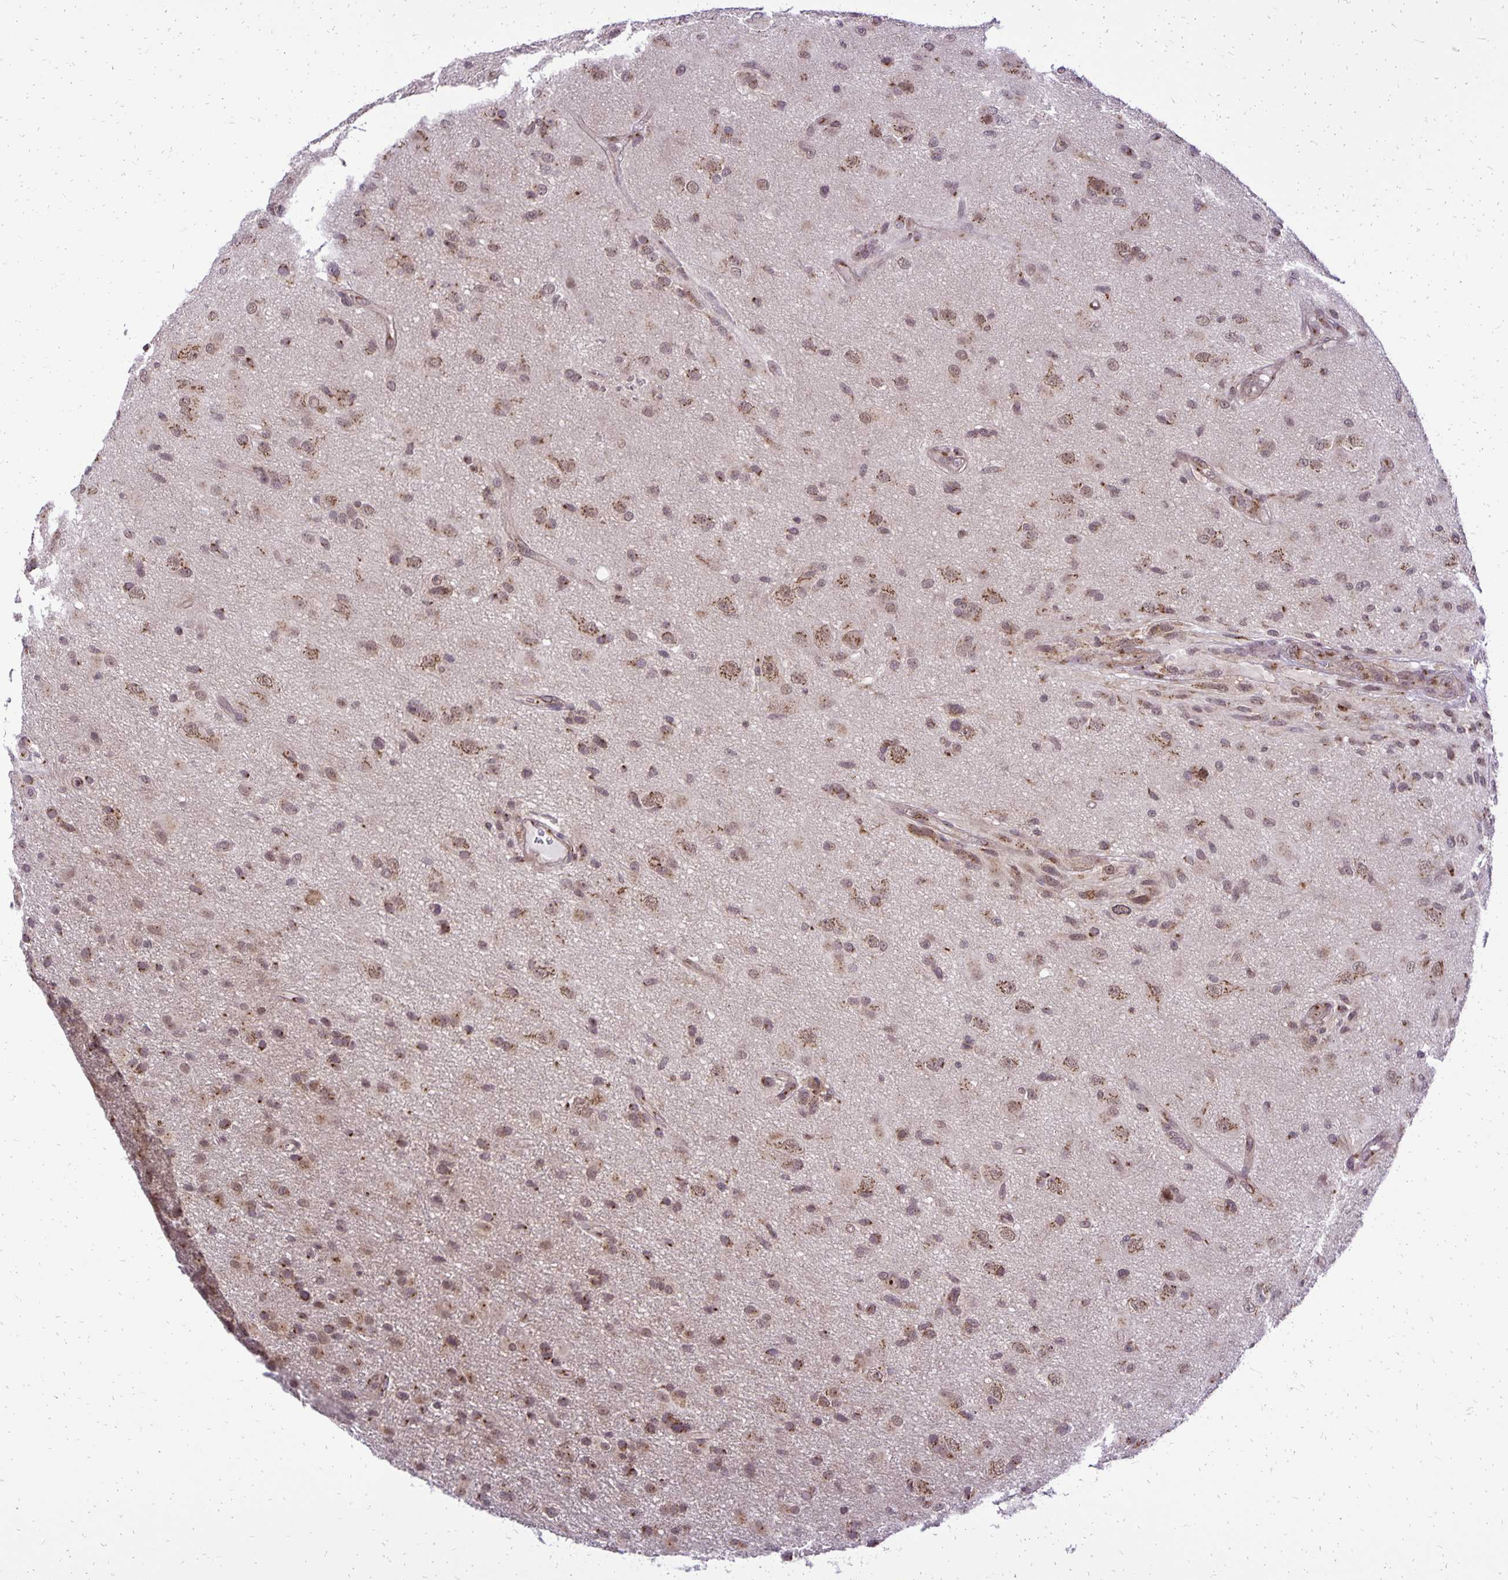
{"staining": {"intensity": "moderate", "quantity": ">75%", "location": "cytoplasmic/membranous,nuclear"}, "tissue": "glioma", "cell_type": "Tumor cells", "image_type": "cancer", "snomed": [{"axis": "morphology", "description": "Glioma, malignant, High grade"}, {"axis": "topography", "description": "Brain"}], "caption": "DAB (3,3'-diaminobenzidine) immunohistochemical staining of high-grade glioma (malignant) shows moderate cytoplasmic/membranous and nuclear protein expression in approximately >75% of tumor cells.", "gene": "GOLGA5", "patient": {"sex": "male", "age": 53}}